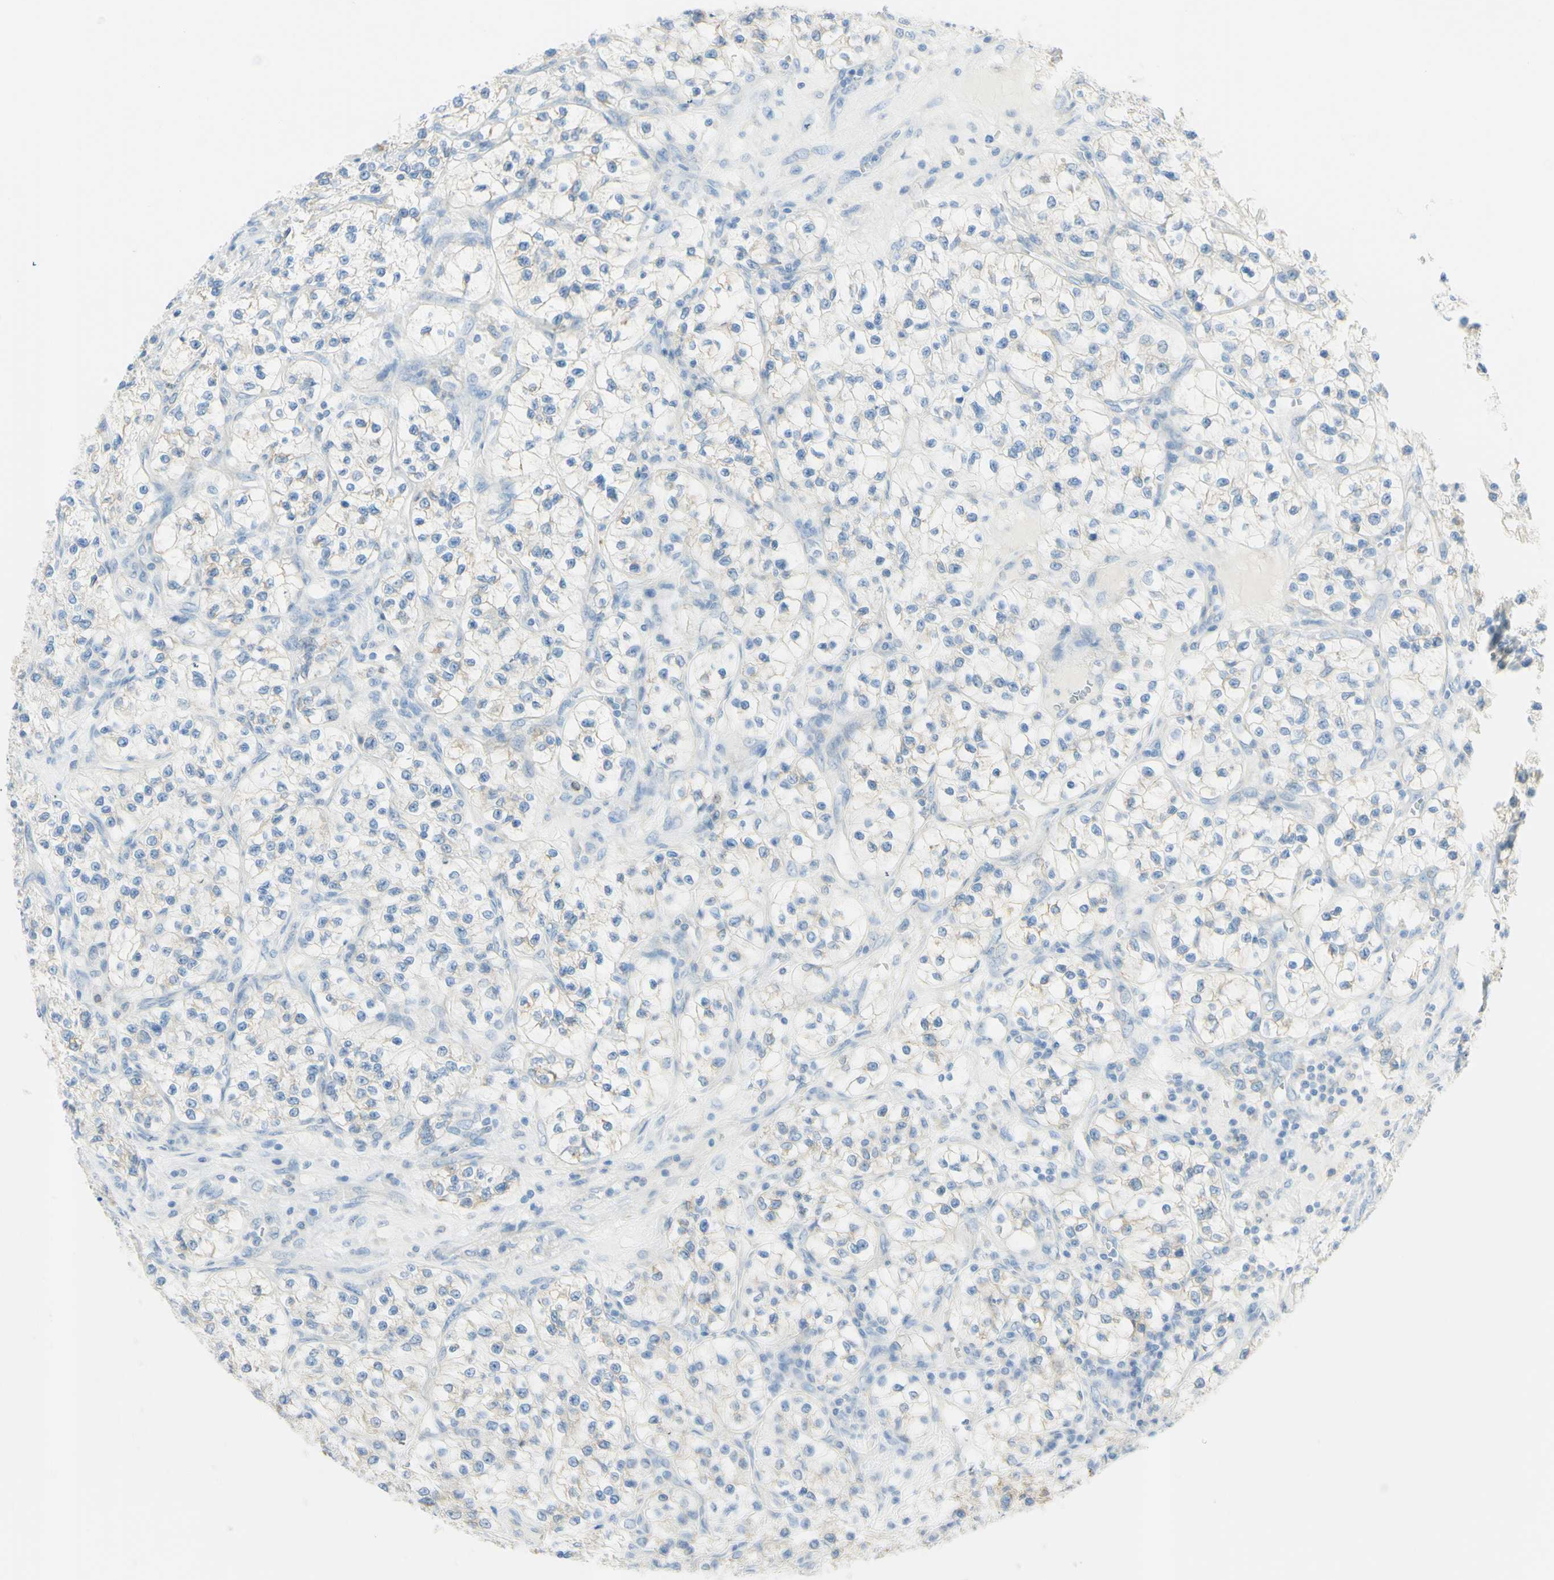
{"staining": {"intensity": "negative", "quantity": "none", "location": "none"}, "tissue": "renal cancer", "cell_type": "Tumor cells", "image_type": "cancer", "snomed": [{"axis": "morphology", "description": "Adenocarcinoma, NOS"}, {"axis": "topography", "description": "Kidney"}], "caption": "Tumor cells show no significant protein expression in renal adenocarcinoma.", "gene": "TSPAN1", "patient": {"sex": "female", "age": 57}}